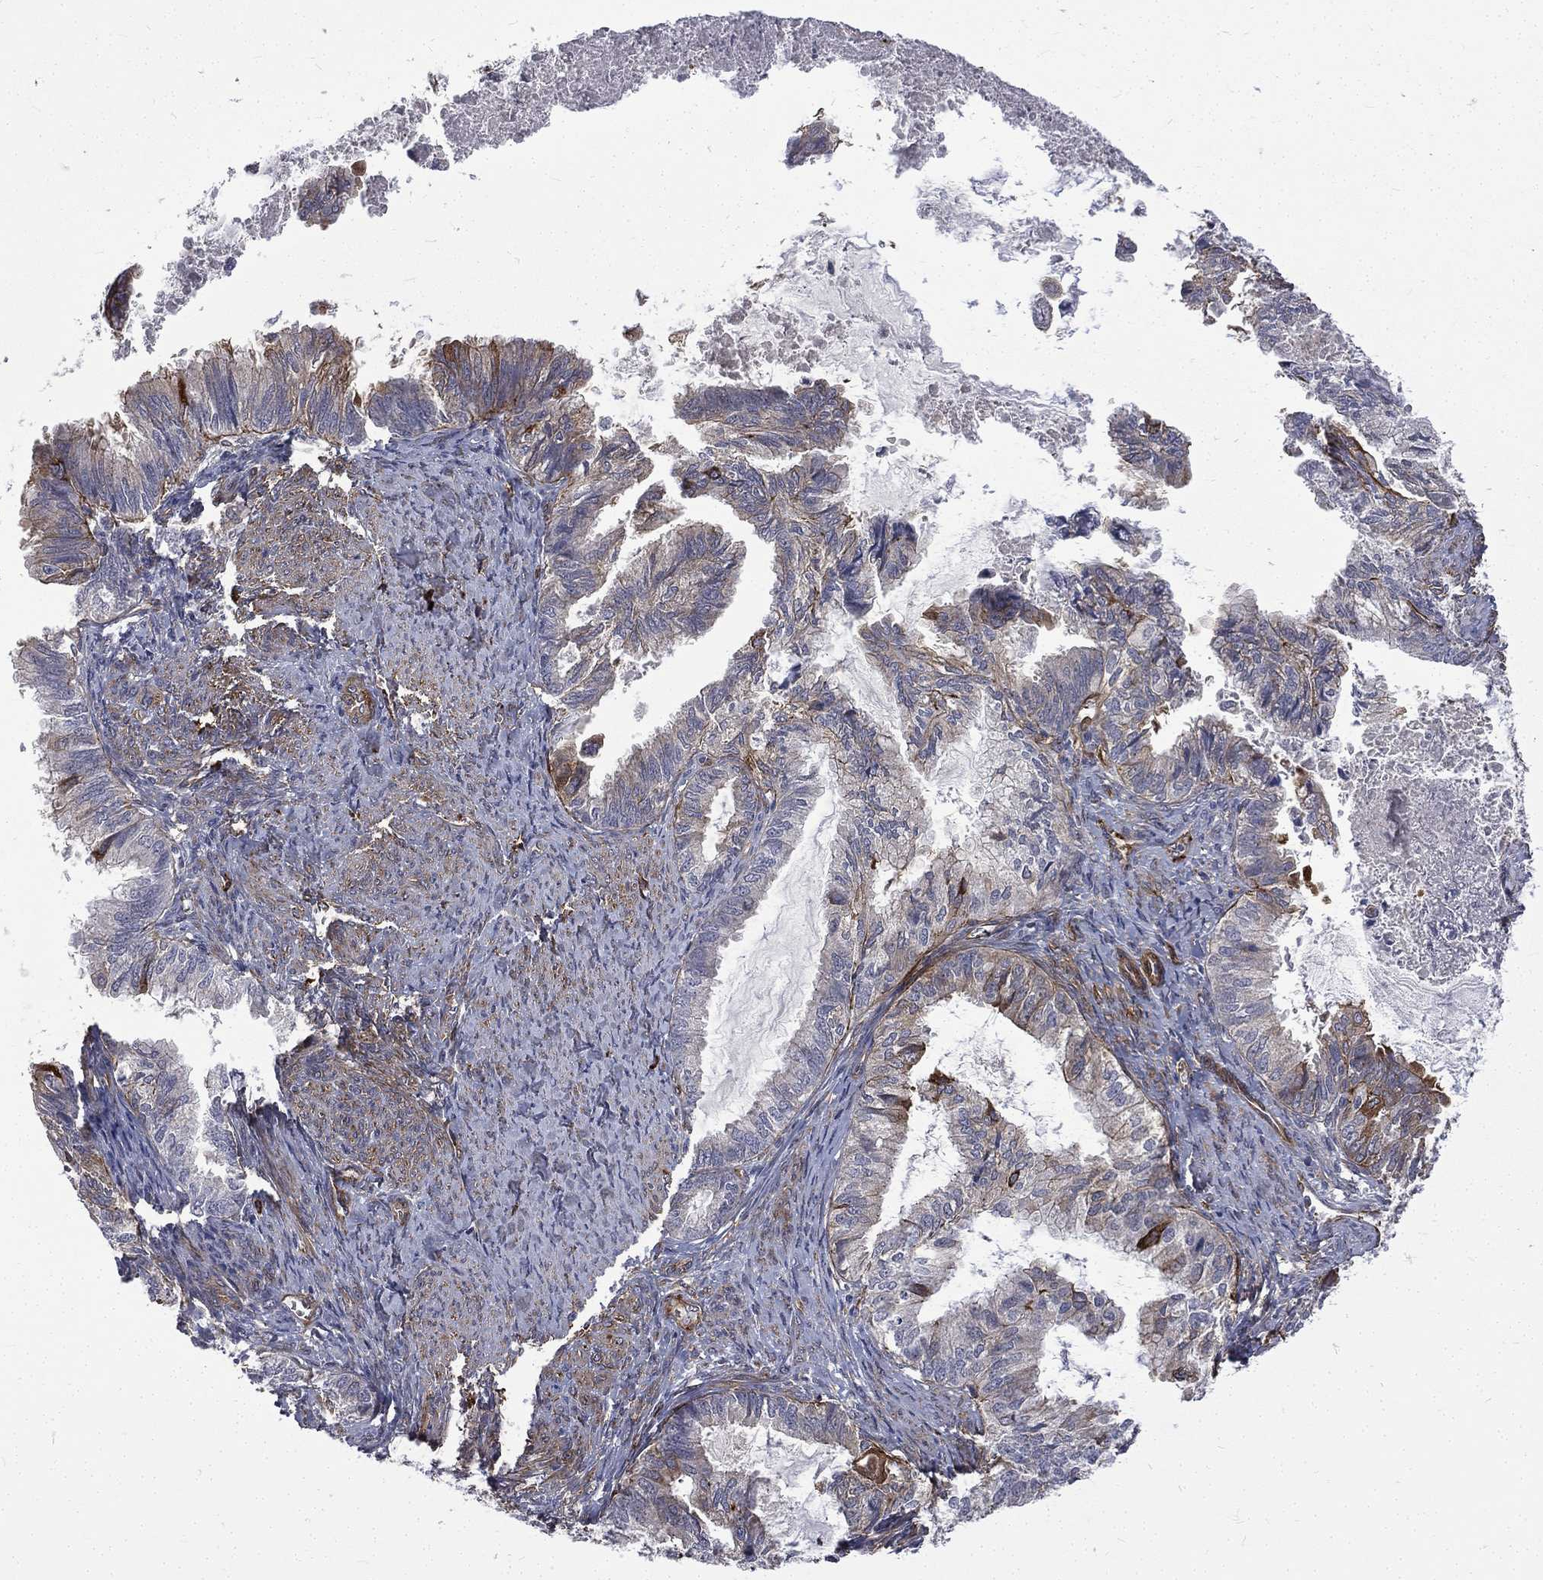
{"staining": {"intensity": "weak", "quantity": "<25%", "location": "cytoplasmic/membranous"}, "tissue": "endometrial cancer", "cell_type": "Tumor cells", "image_type": "cancer", "snomed": [{"axis": "morphology", "description": "Adenocarcinoma, NOS"}, {"axis": "topography", "description": "Endometrium"}], "caption": "A micrograph of endometrial cancer stained for a protein demonstrates no brown staining in tumor cells. (Brightfield microscopy of DAB immunohistochemistry at high magnification).", "gene": "PPFIBP1", "patient": {"sex": "female", "age": 86}}